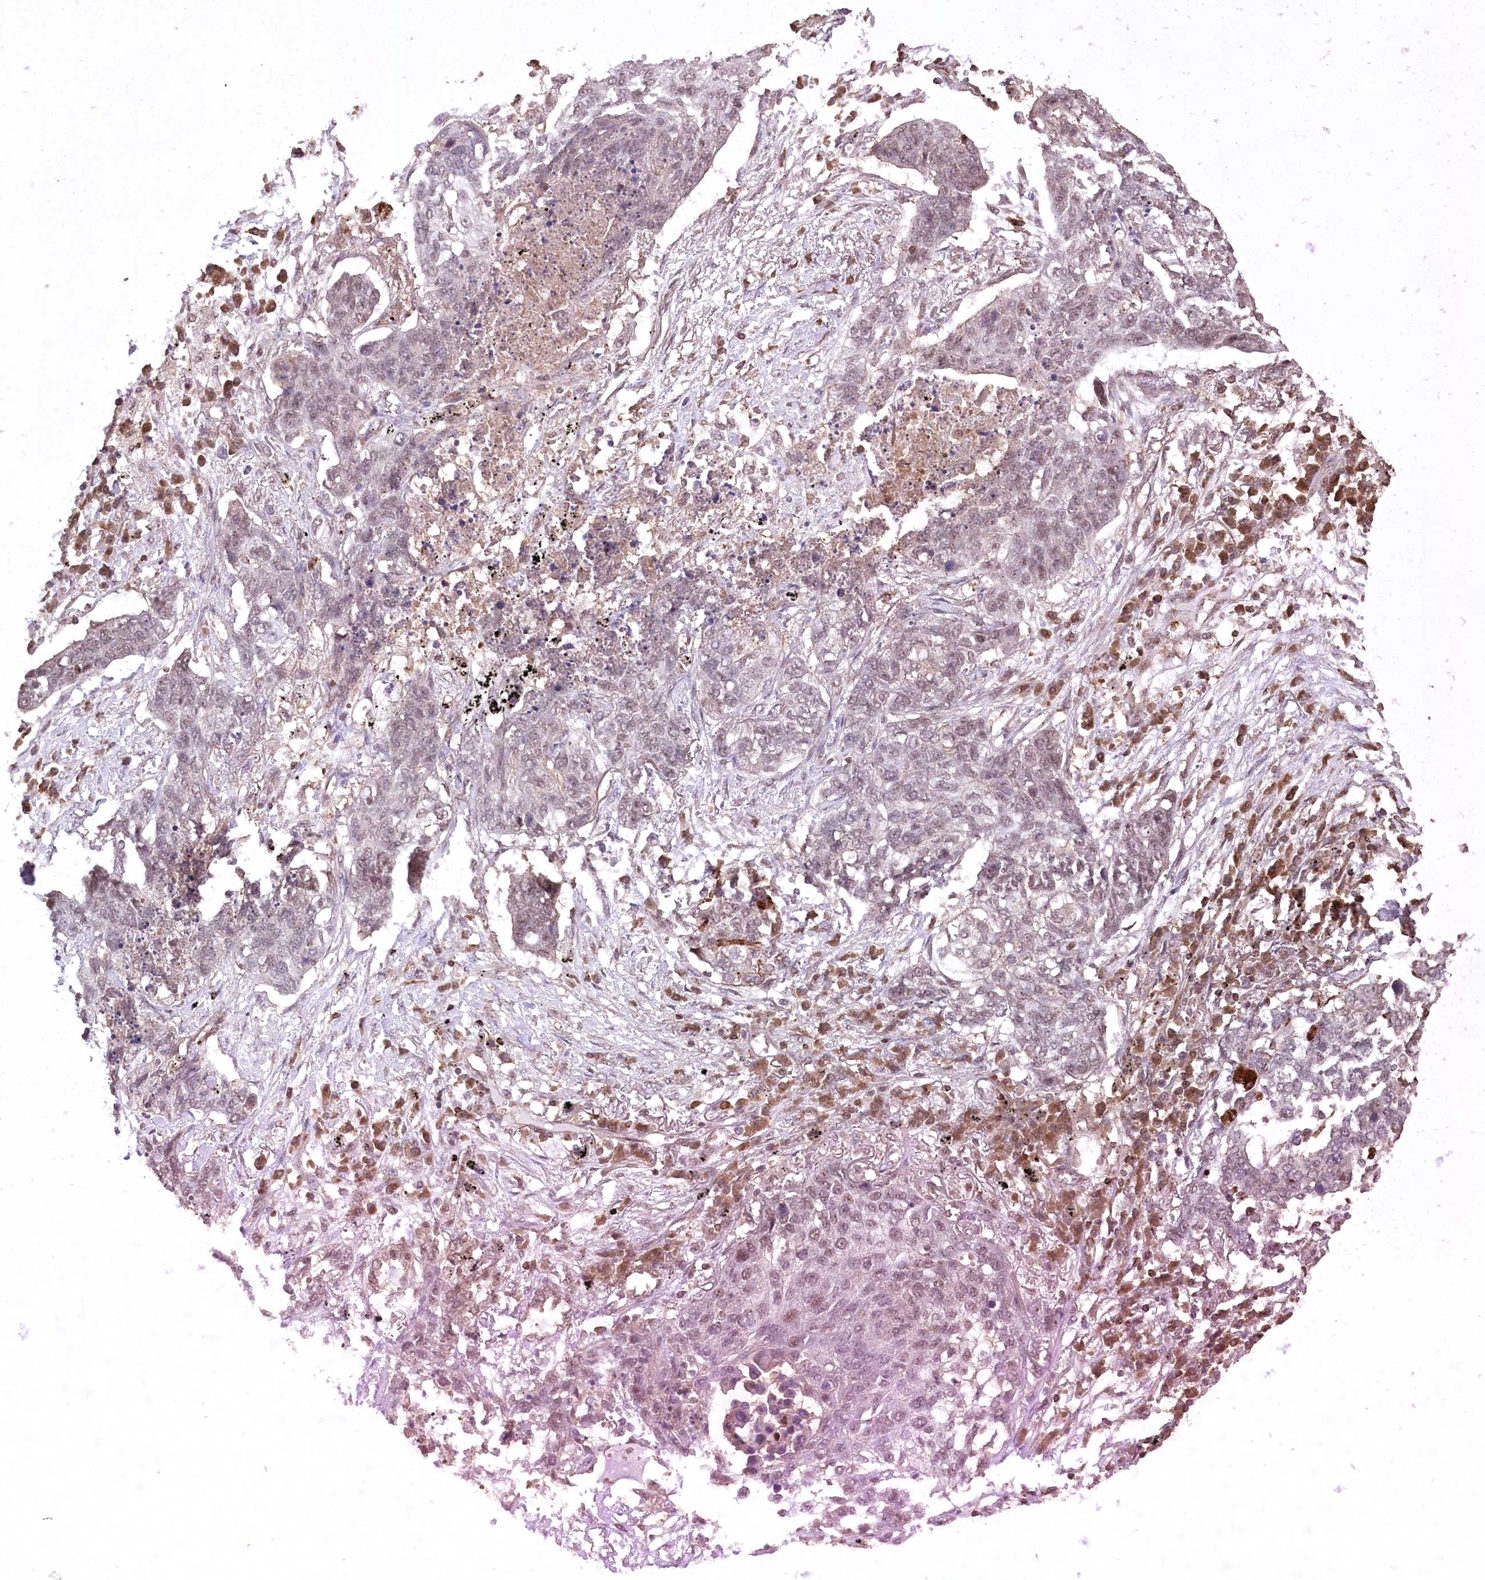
{"staining": {"intensity": "moderate", "quantity": "<25%", "location": "nuclear"}, "tissue": "lung cancer", "cell_type": "Tumor cells", "image_type": "cancer", "snomed": [{"axis": "morphology", "description": "Squamous cell carcinoma, NOS"}, {"axis": "topography", "description": "Lung"}], "caption": "Tumor cells display moderate nuclear expression in approximately <25% of cells in lung squamous cell carcinoma. (IHC, brightfield microscopy, high magnification).", "gene": "CCSER2", "patient": {"sex": "female", "age": 63}}